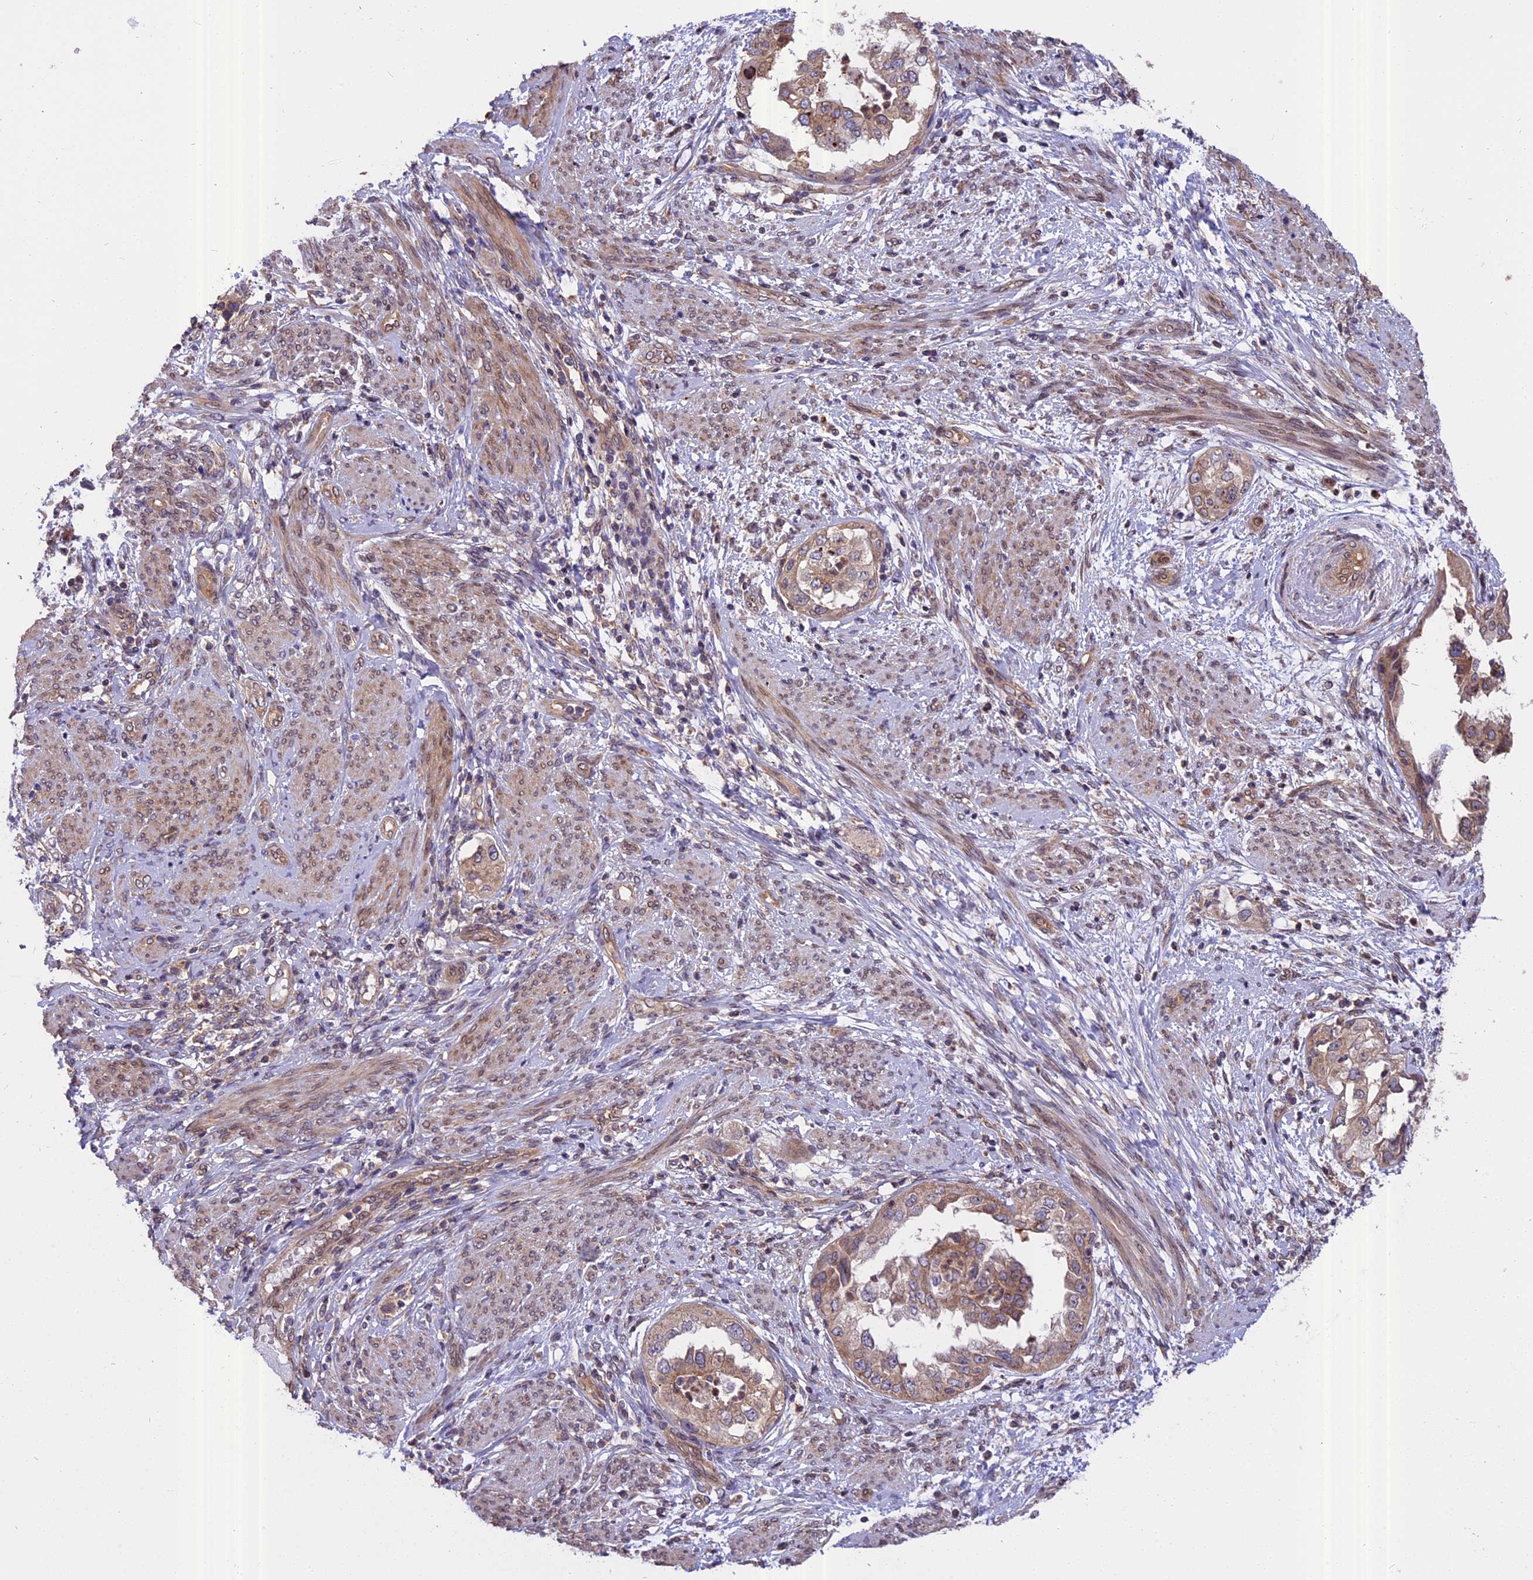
{"staining": {"intensity": "weak", "quantity": ">75%", "location": "cytoplasmic/membranous"}, "tissue": "endometrial cancer", "cell_type": "Tumor cells", "image_type": "cancer", "snomed": [{"axis": "morphology", "description": "Adenocarcinoma, NOS"}, {"axis": "topography", "description": "Endometrium"}], "caption": "IHC (DAB (3,3'-diaminobenzidine)) staining of endometrial cancer (adenocarcinoma) displays weak cytoplasmic/membranous protein staining in approximately >75% of tumor cells.", "gene": "CHMP2A", "patient": {"sex": "female", "age": 85}}